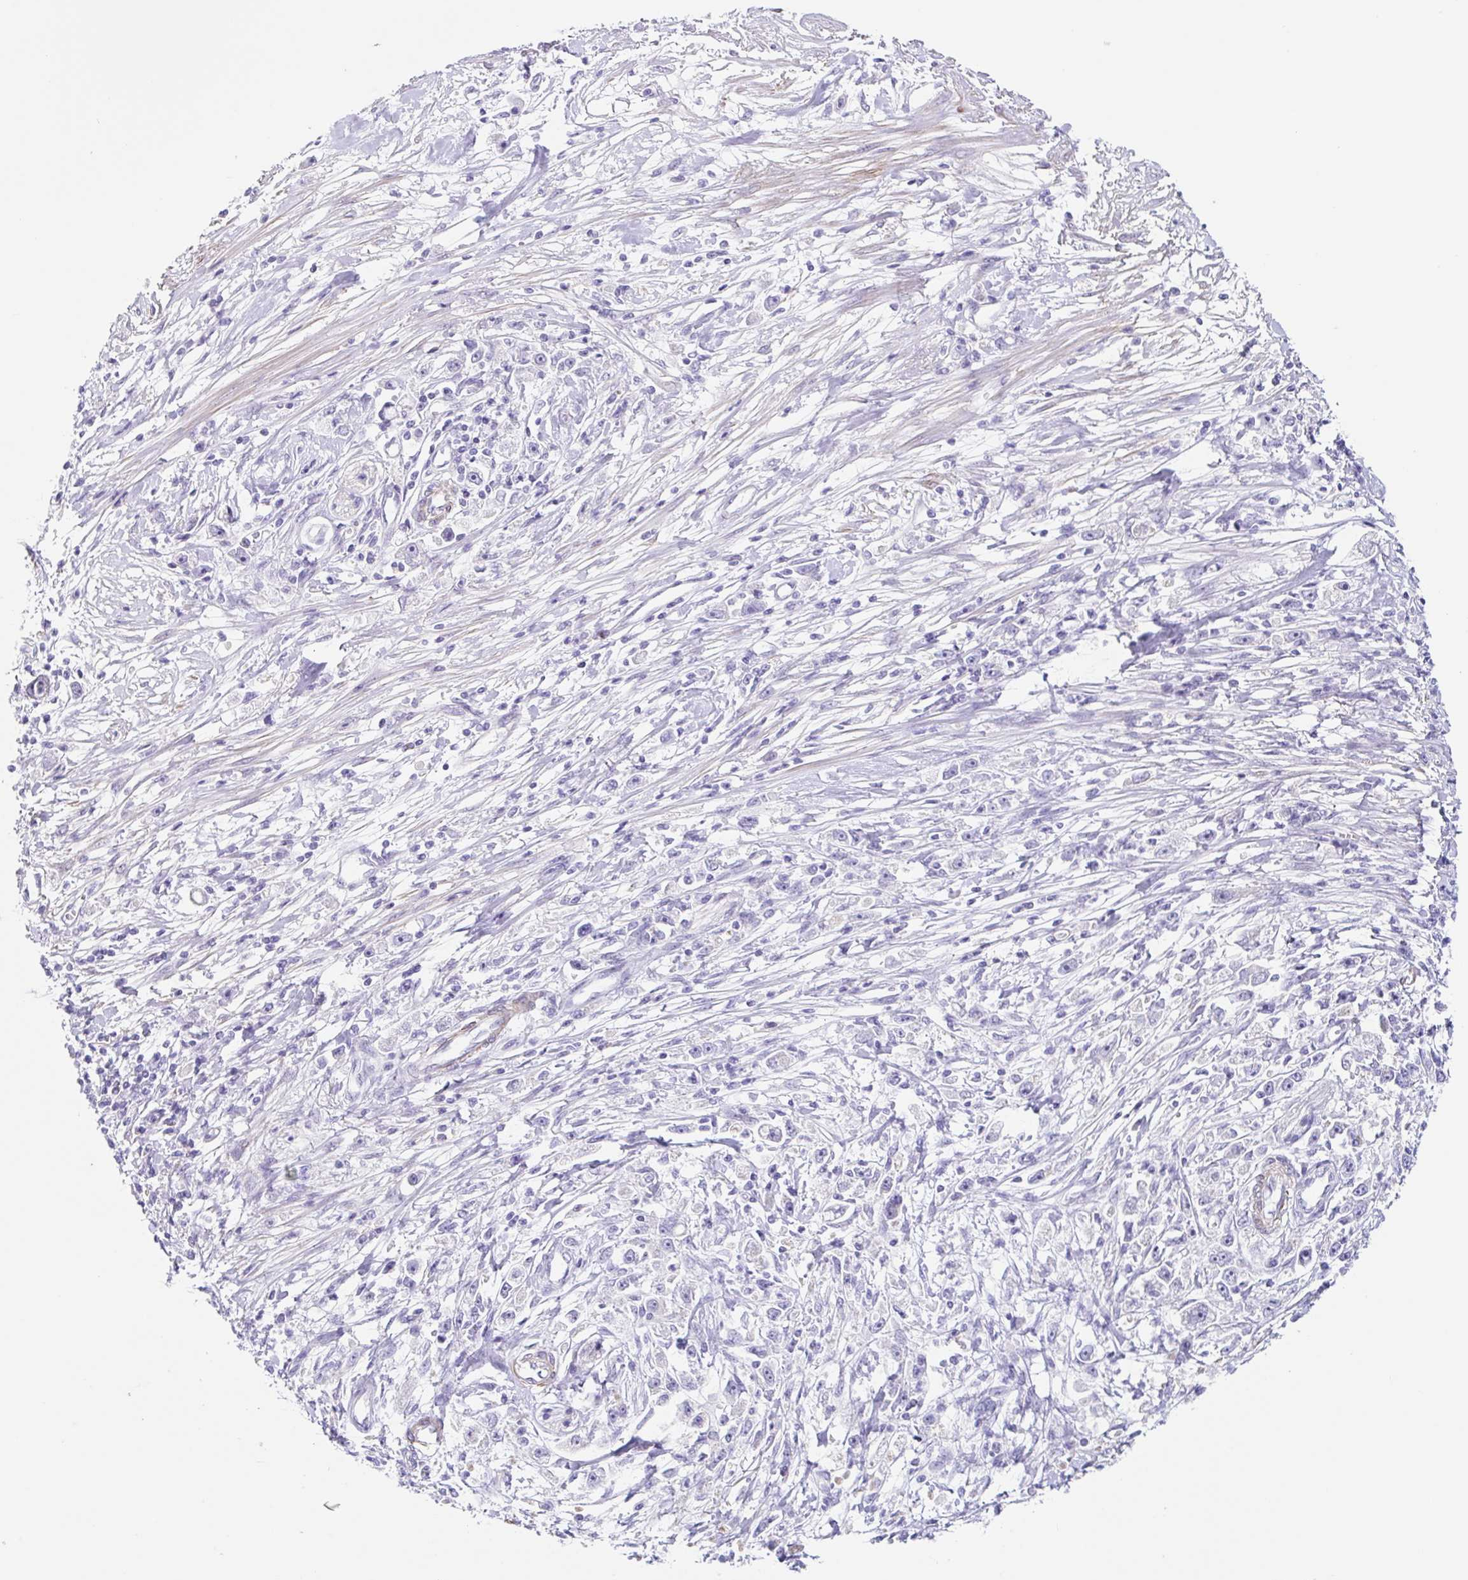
{"staining": {"intensity": "negative", "quantity": "none", "location": "none"}, "tissue": "stomach cancer", "cell_type": "Tumor cells", "image_type": "cancer", "snomed": [{"axis": "morphology", "description": "Adenocarcinoma, NOS"}, {"axis": "topography", "description": "Stomach"}], "caption": "There is no significant positivity in tumor cells of stomach cancer.", "gene": "DCAF17", "patient": {"sex": "female", "age": 59}}